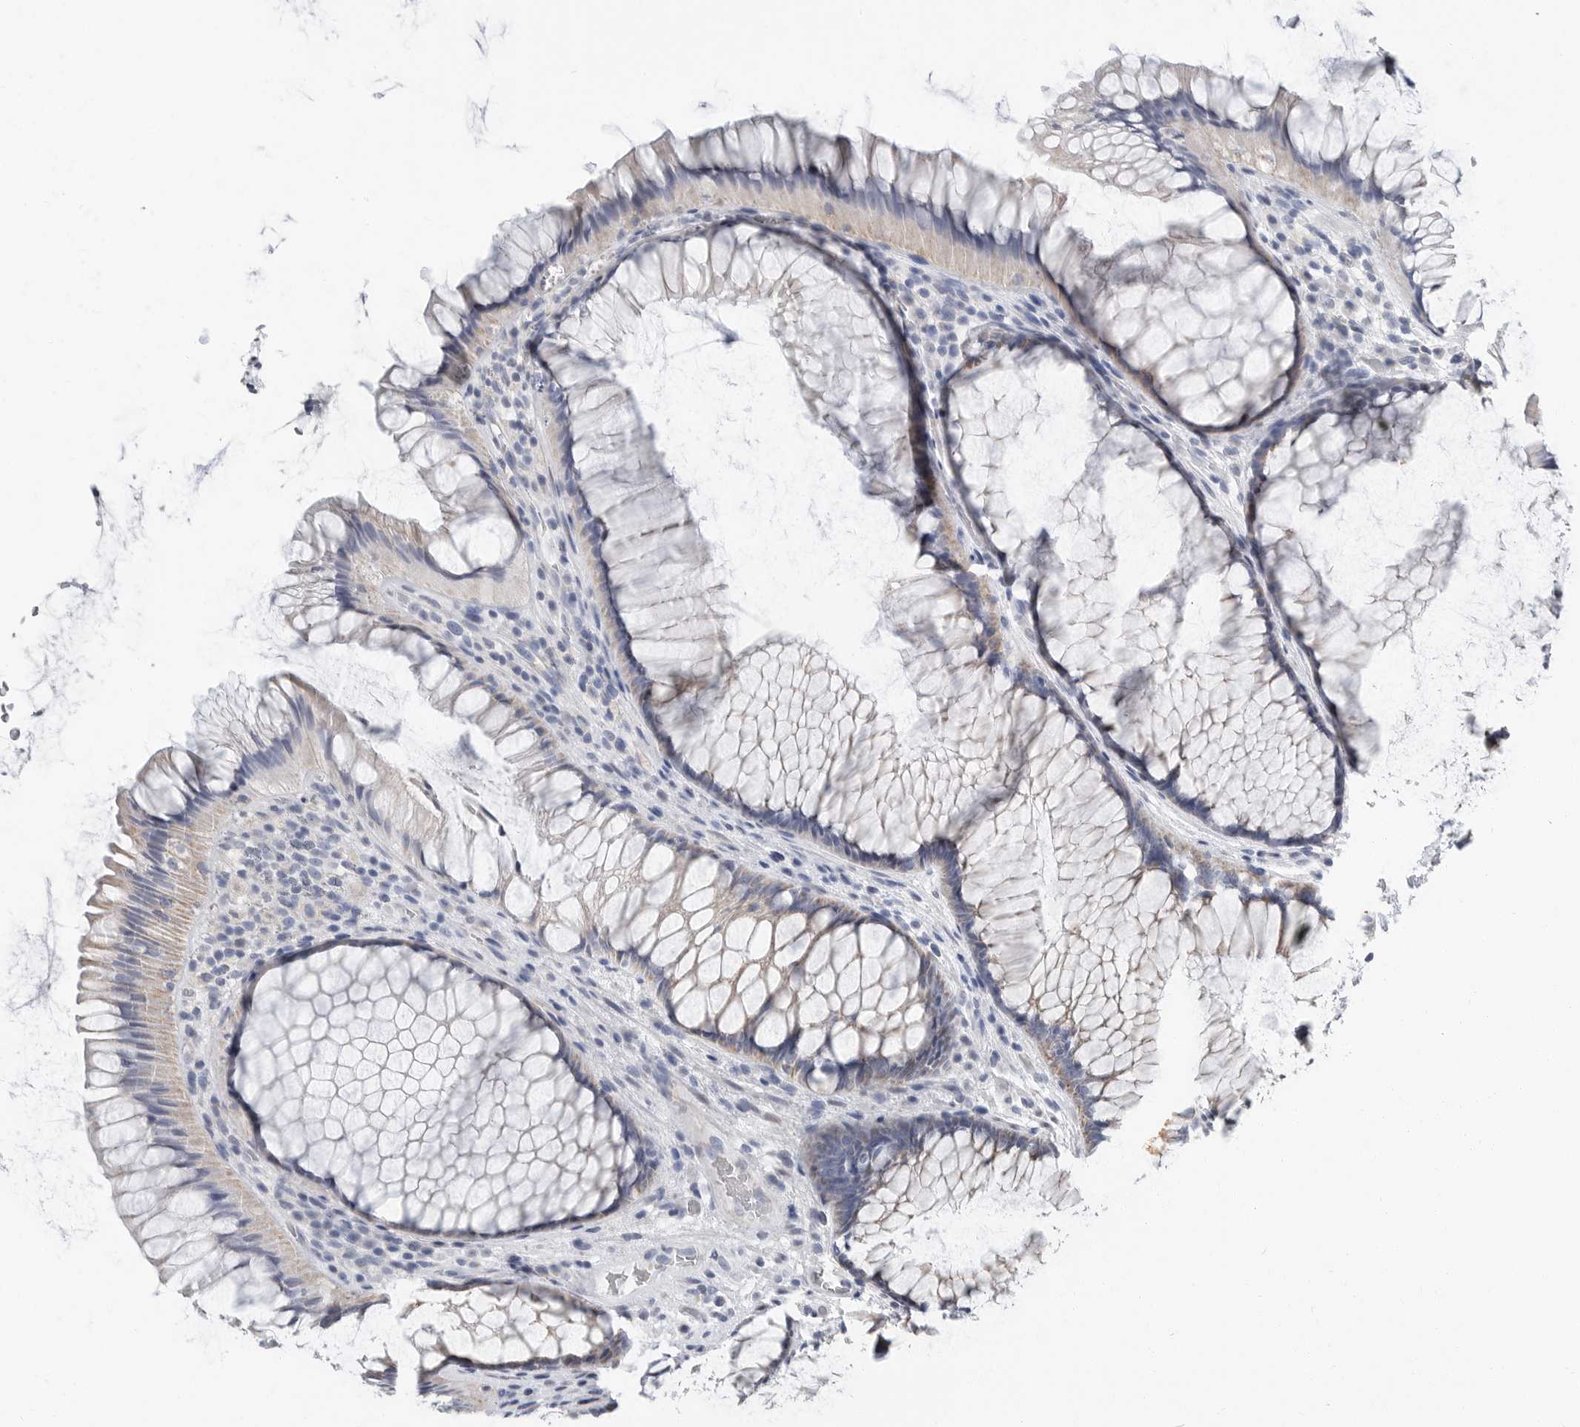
{"staining": {"intensity": "moderate", "quantity": "<25%", "location": "cytoplasmic/membranous"}, "tissue": "rectum", "cell_type": "Glandular cells", "image_type": "normal", "snomed": [{"axis": "morphology", "description": "Normal tissue, NOS"}, {"axis": "topography", "description": "Rectum"}], "caption": "A high-resolution histopathology image shows immunohistochemistry staining of benign rectum, which demonstrates moderate cytoplasmic/membranous staining in about <25% of glandular cells.", "gene": "PLN", "patient": {"sex": "male", "age": 51}}